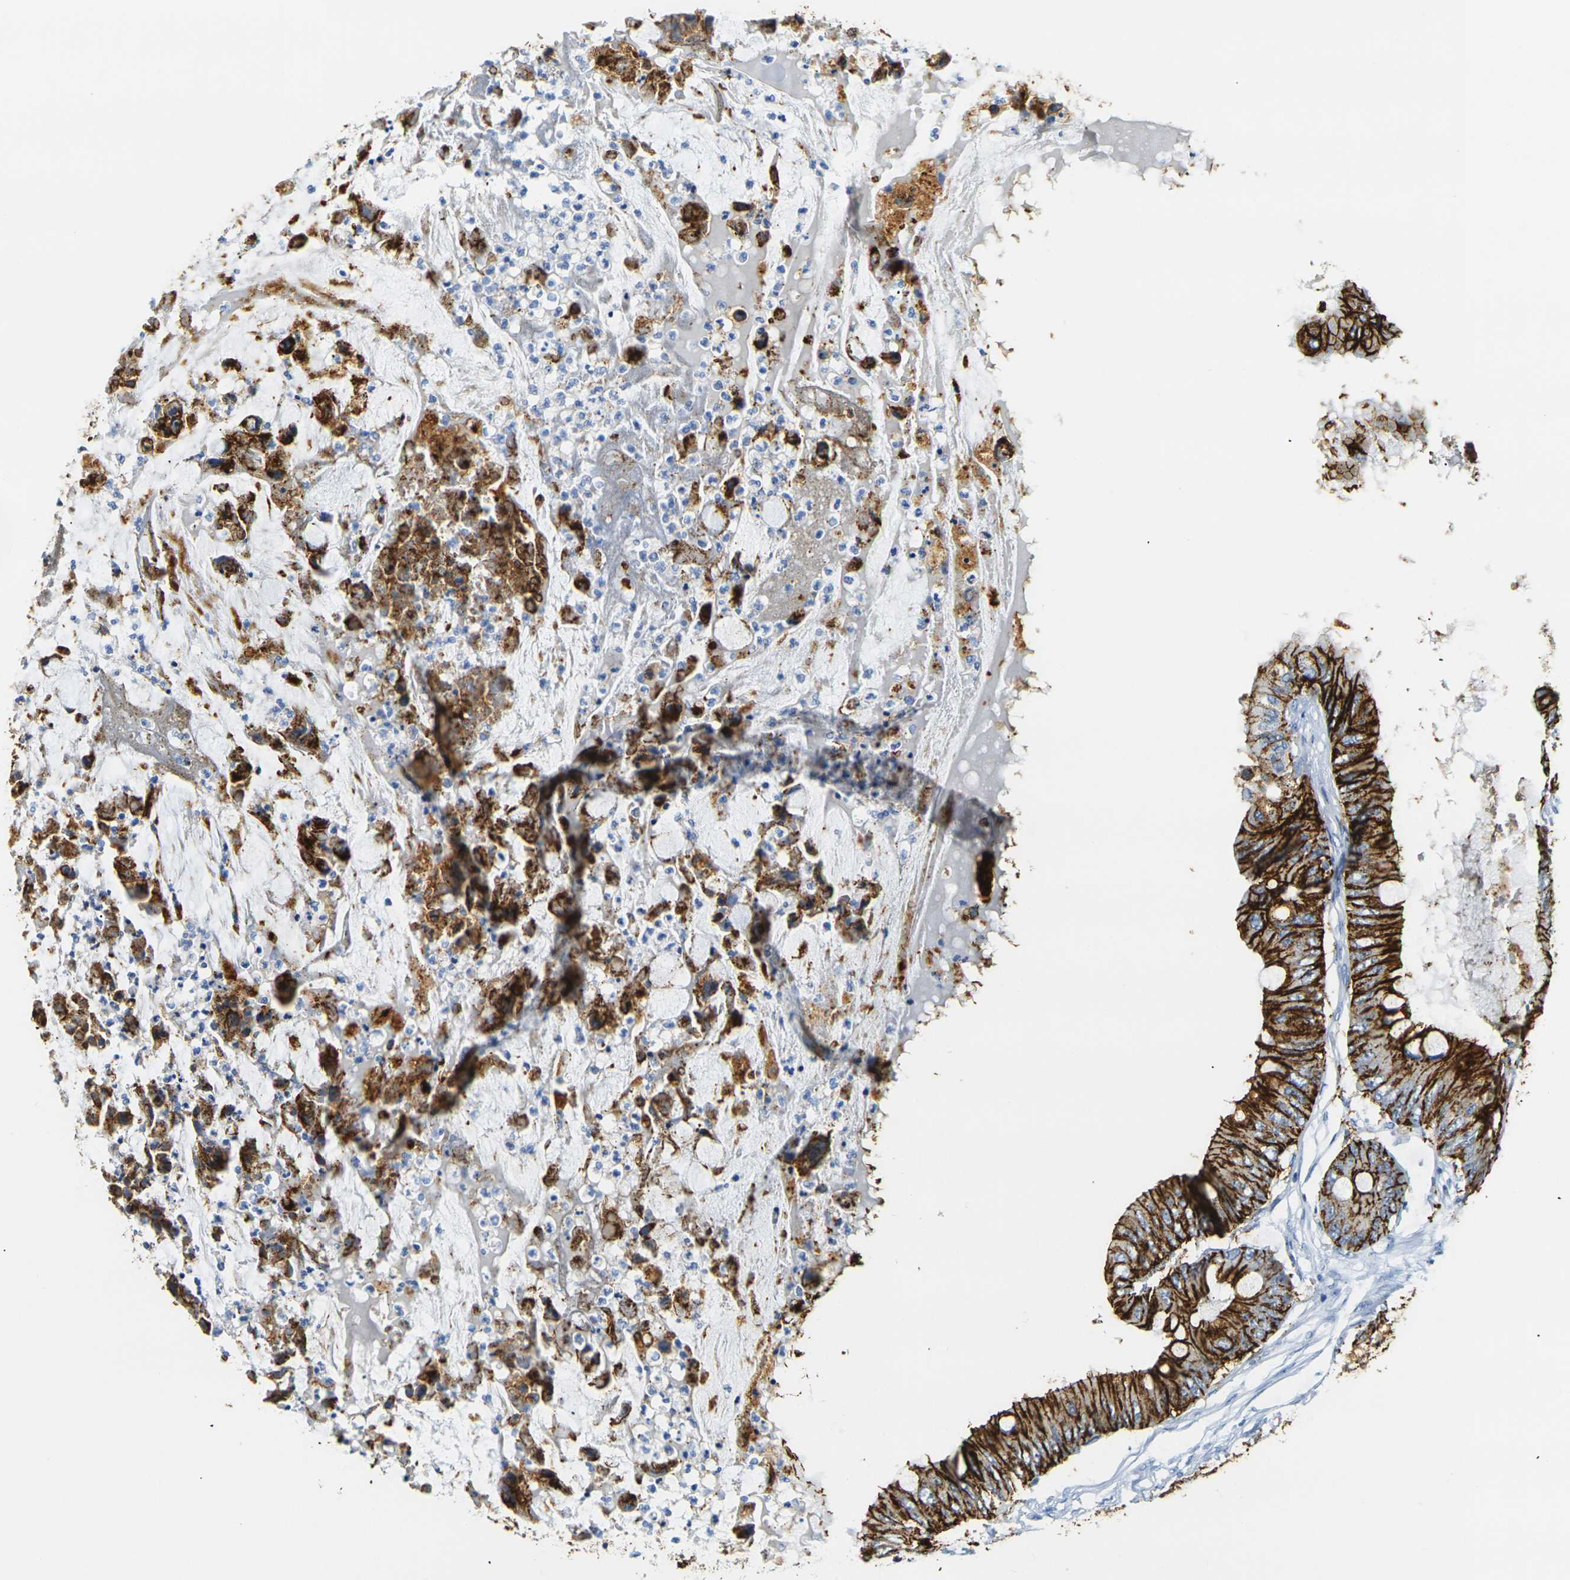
{"staining": {"intensity": "strong", "quantity": ">75%", "location": "cytoplasmic/membranous"}, "tissue": "colorectal cancer", "cell_type": "Tumor cells", "image_type": "cancer", "snomed": [{"axis": "morphology", "description": "Normal tissue, NOS"}, {"axis": "morphology", "description": "Adenocarcinoma, NOS"}, {"axis": "topography", "description": "Rectum"}, {"axis": "topography", "description": "Peripheral nerve tissue"}], "caption": "Protein expression analysis of colorectal cancer (adenocarcinoma) shows strong cytoplasmic/membranous positivity in approximately >75% of tumor cells. The staining was performed using DAB, with brown indicating positive protein expression. Nuclei are stained blue with hematoxylin.", "gene": "CLDN7", "patient": {"sex": "female", "age": 77}}